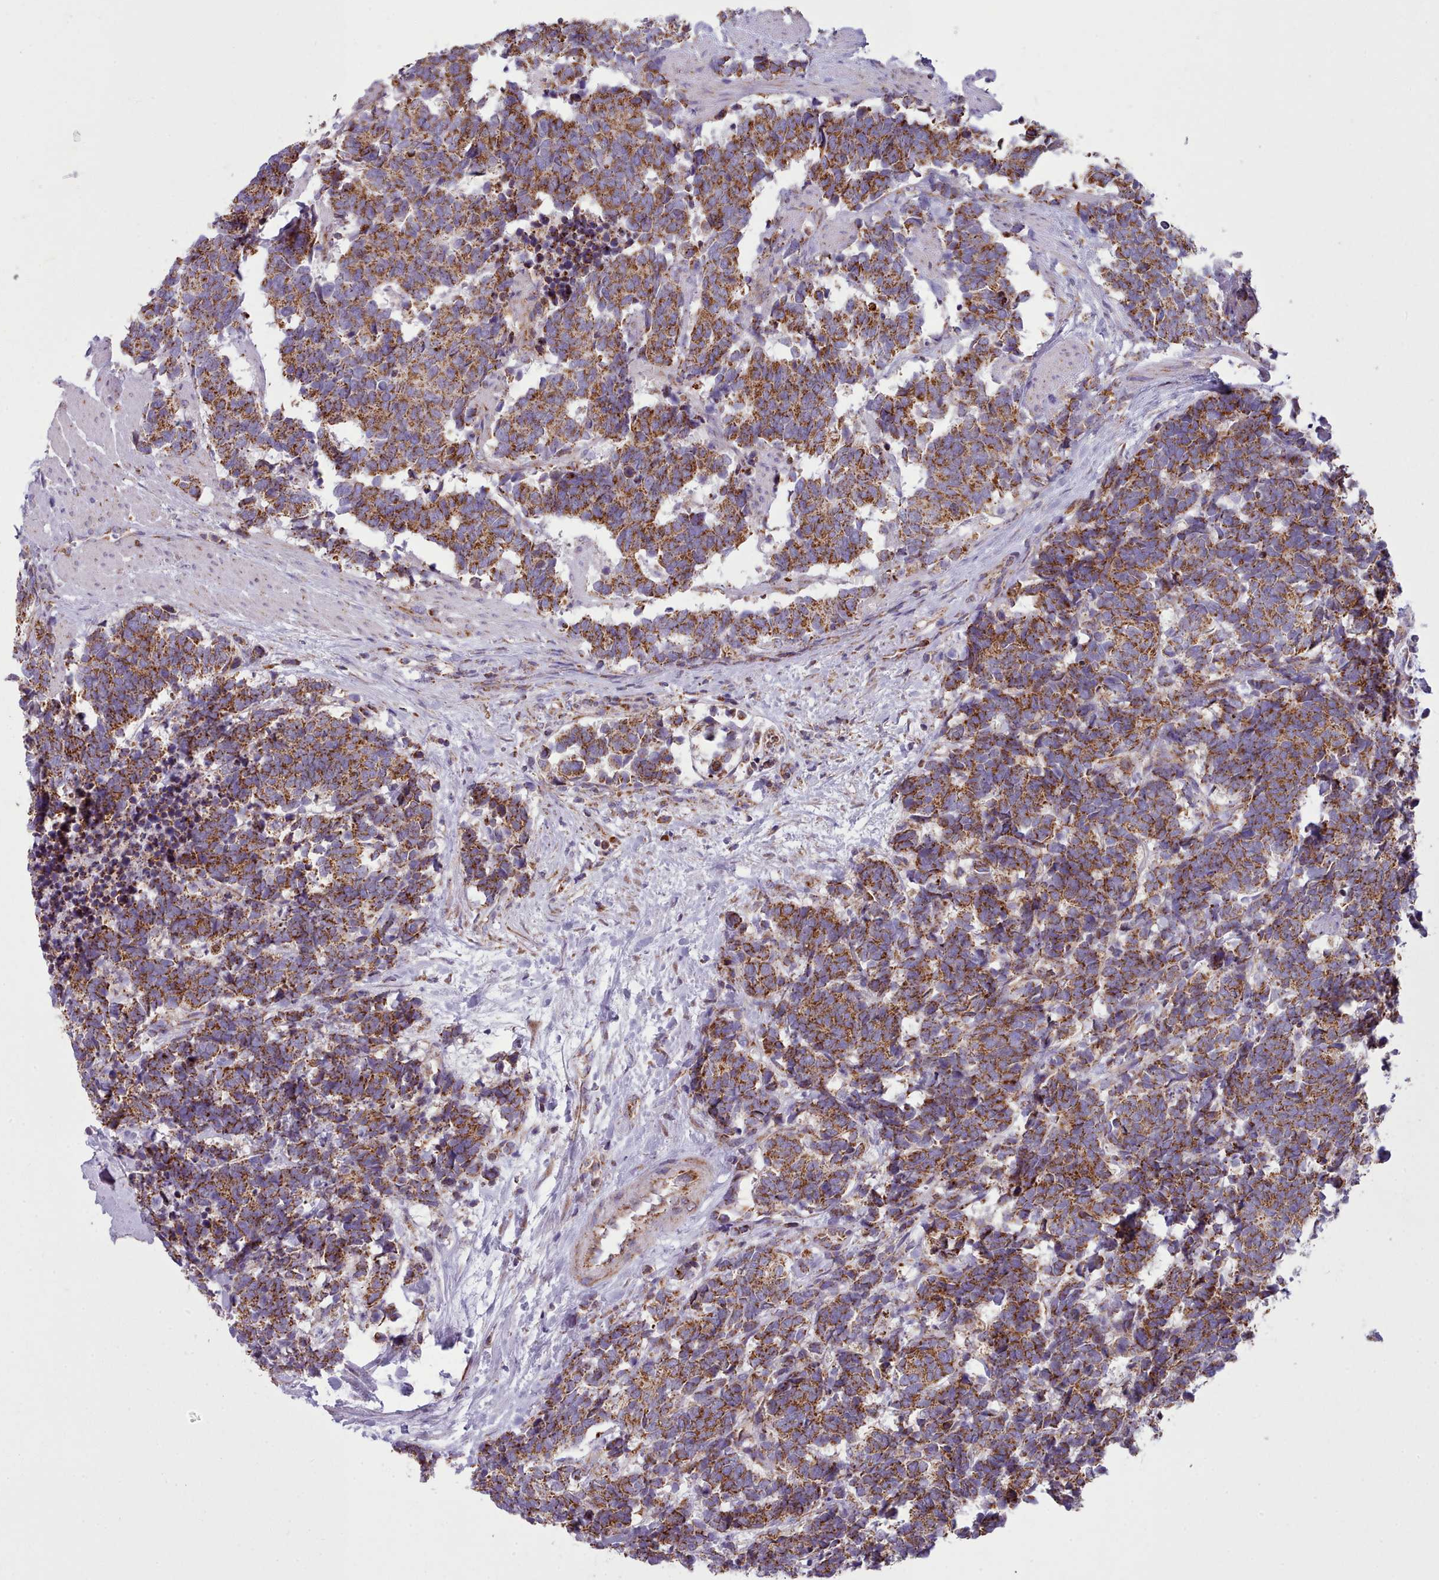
{"staining": {"intensity": "strong", "quantity": ">75%", "location": "cytoplasmic/membranous"}, "tissue": "carcinoid", "cell_type": "Tumor cells", "image_type": "cancer", "snomed": [{"axis": "morphology", "description": "Carcinoma, NOS"}, {"axis": "morphology", "description": "Carcinoid, malignant, NOS"}, {"axis": "topography", "description": "Prostate"}], "caption": "Protein analysis of carcinoma tissue reveals strong cytoplasmic/membranous positivity in about >75% of tumor cells. Using DAB (3,3'-diaminobenzidine) (brown) and hematoxylin (blue) stains, captured at high magnification using brightfield microscopy.", "gene": "SRP54", "patient": {"sex": "male", "age": 57}}